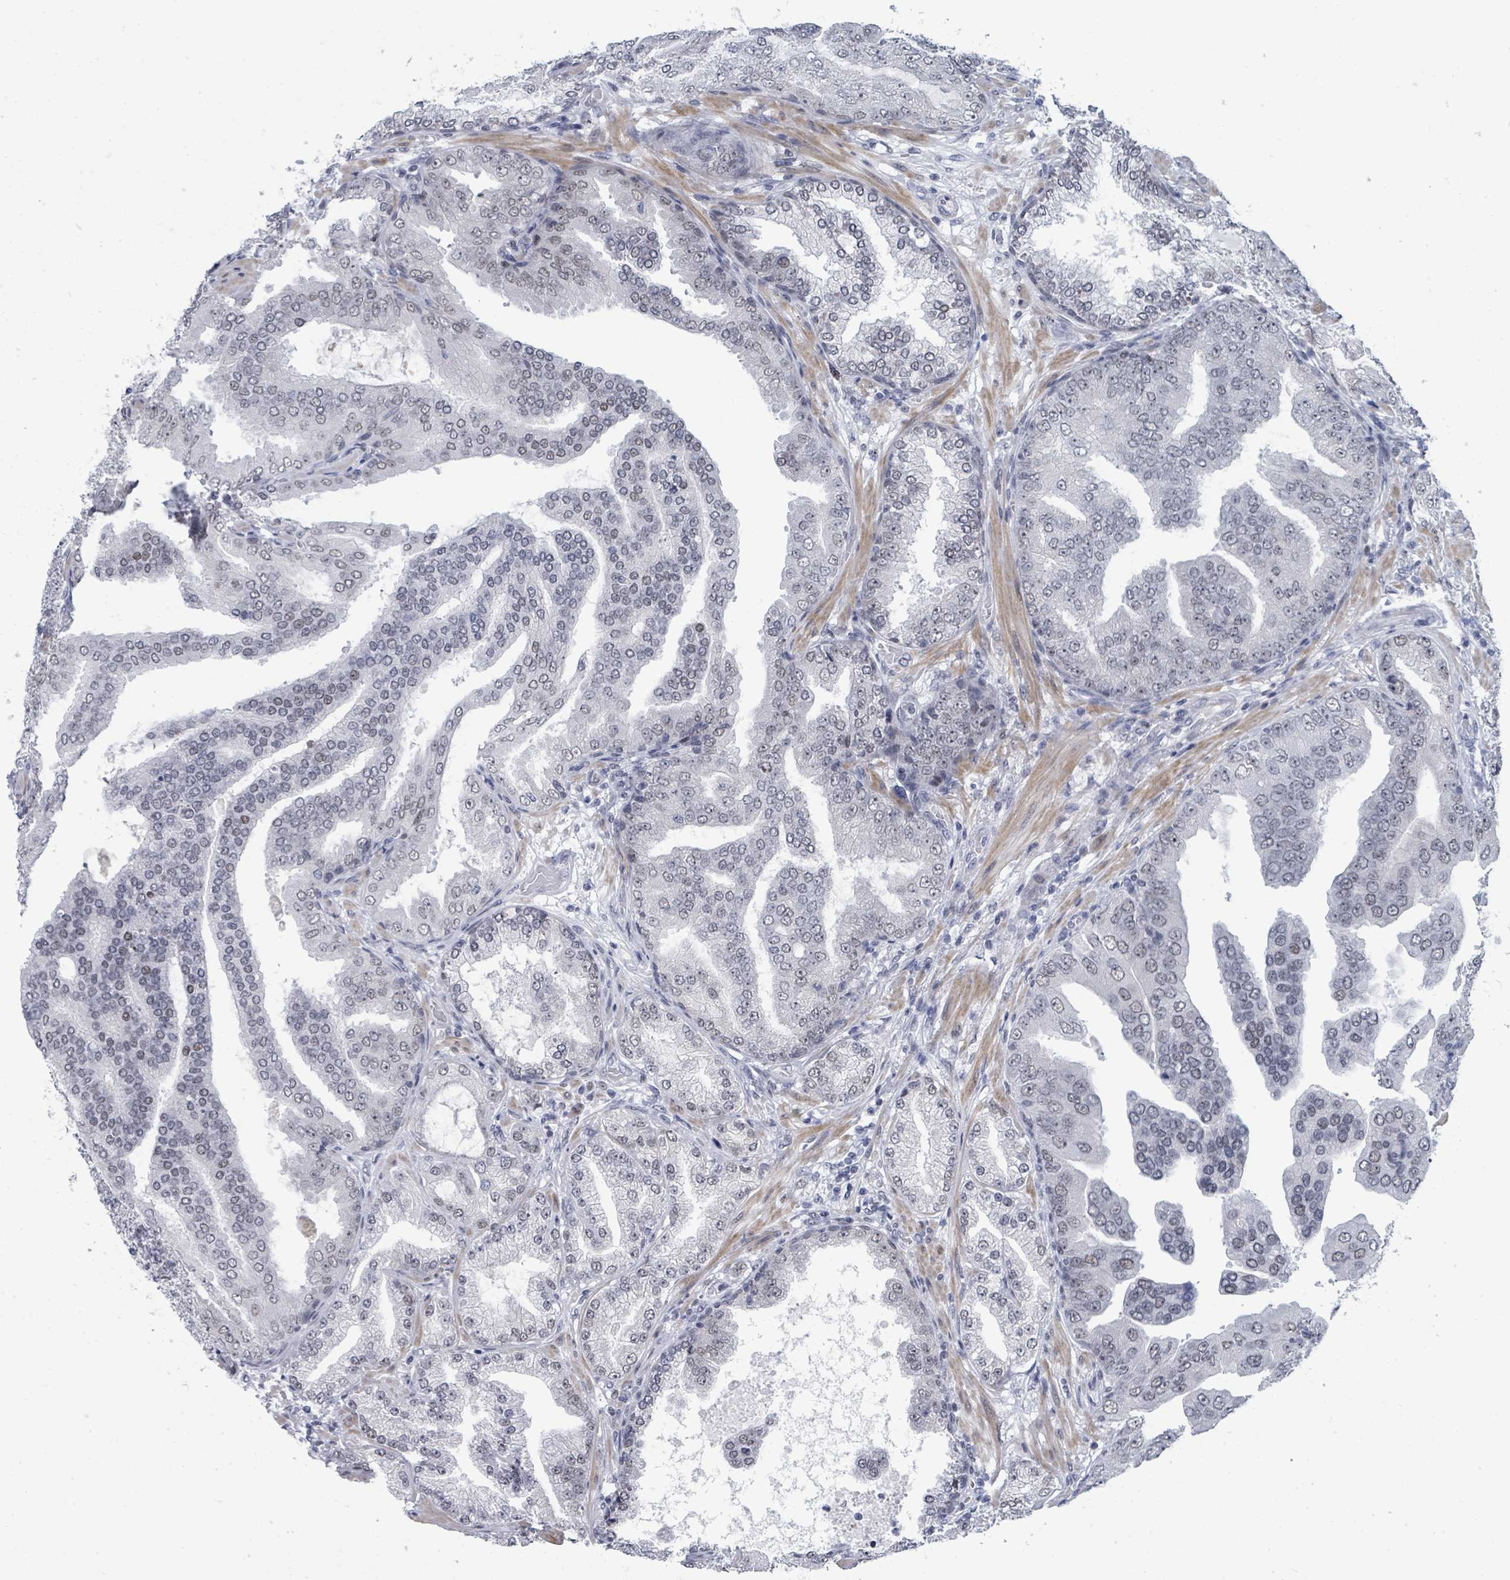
{"staining": {"intensity": "weak", "quantity": "<25%", "location": "nuclear"}, "tissue": "prostate cancer", "cell_type": "Tumor cells", "image_type": "cancer", "snomed": [{"axis": "morphology", "description": "Adenocarcinoma, High grade"}, {"axis": "topography", "description": "Prostate"}], "caption": "Tumor cells show no significant protein expression in prostate cancer (high-grade adenocarcinoma).", "gene": "CT45A5", "patient": {"sex": "male", "age": 68}}